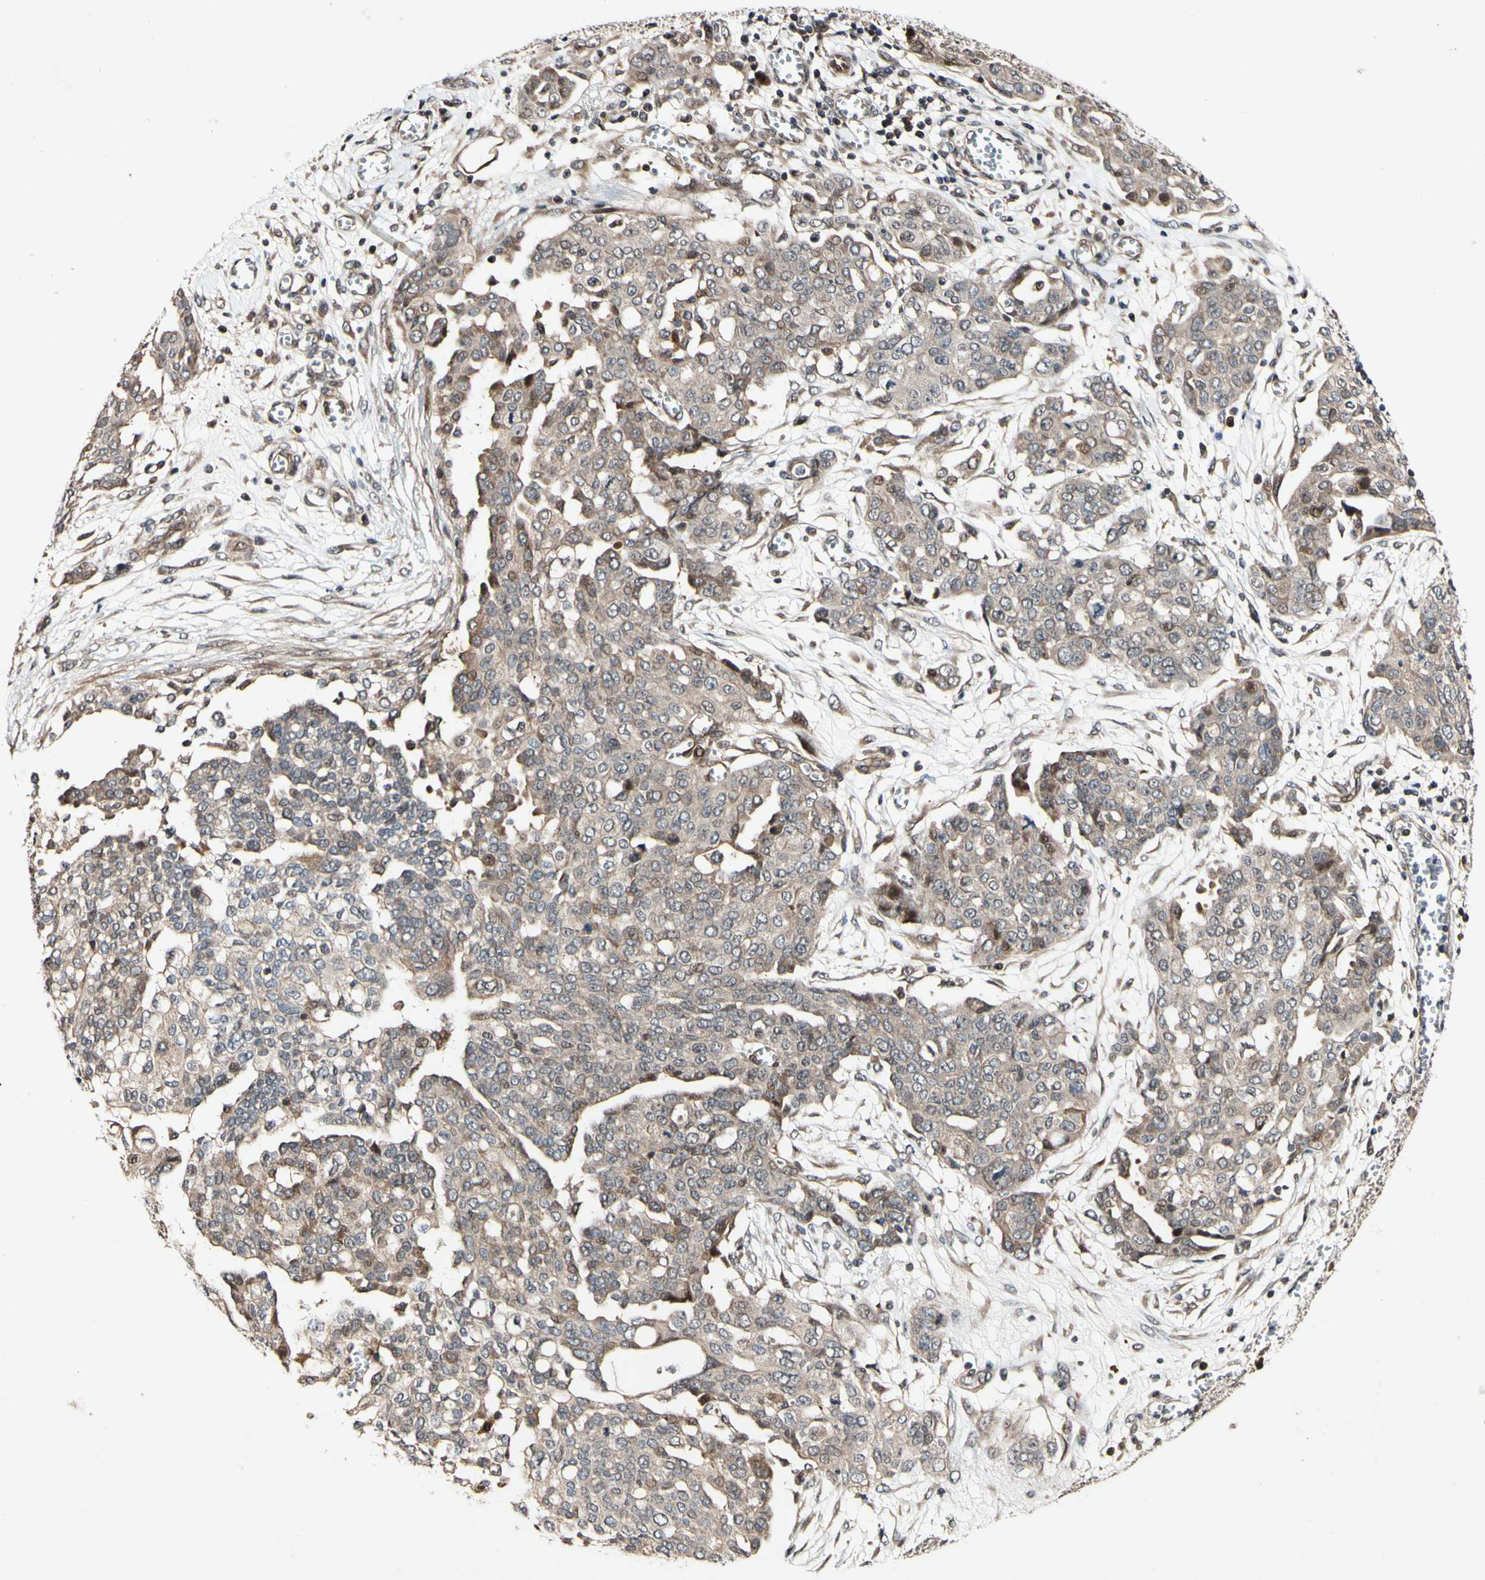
{"staining": {"intensity": "moderate", "quantity": ">75%", "location": "cytoplasmic/membranous"}, "tissue": "ovarian cancer", "cell_type": "Tumor cells", "image_type": "cancer", "snomed": [{"axis": "morphology", "description": "Cystadenocarcinoma, serous, NOS"}, {"axis": "topography", "description": "Soft tissue"}, {"axis": "topography", "description": "Ovary"}], "caption": "Immunohistochemical staining of human ovarian cancer (serous cystadenocarcinoma) demonstrates moderate cytoplasmic/membranous protein expression in approximately >75% of tumor cells.", "gene": "CSNK1E", "patient": {"sex": "female", "age": 57}}